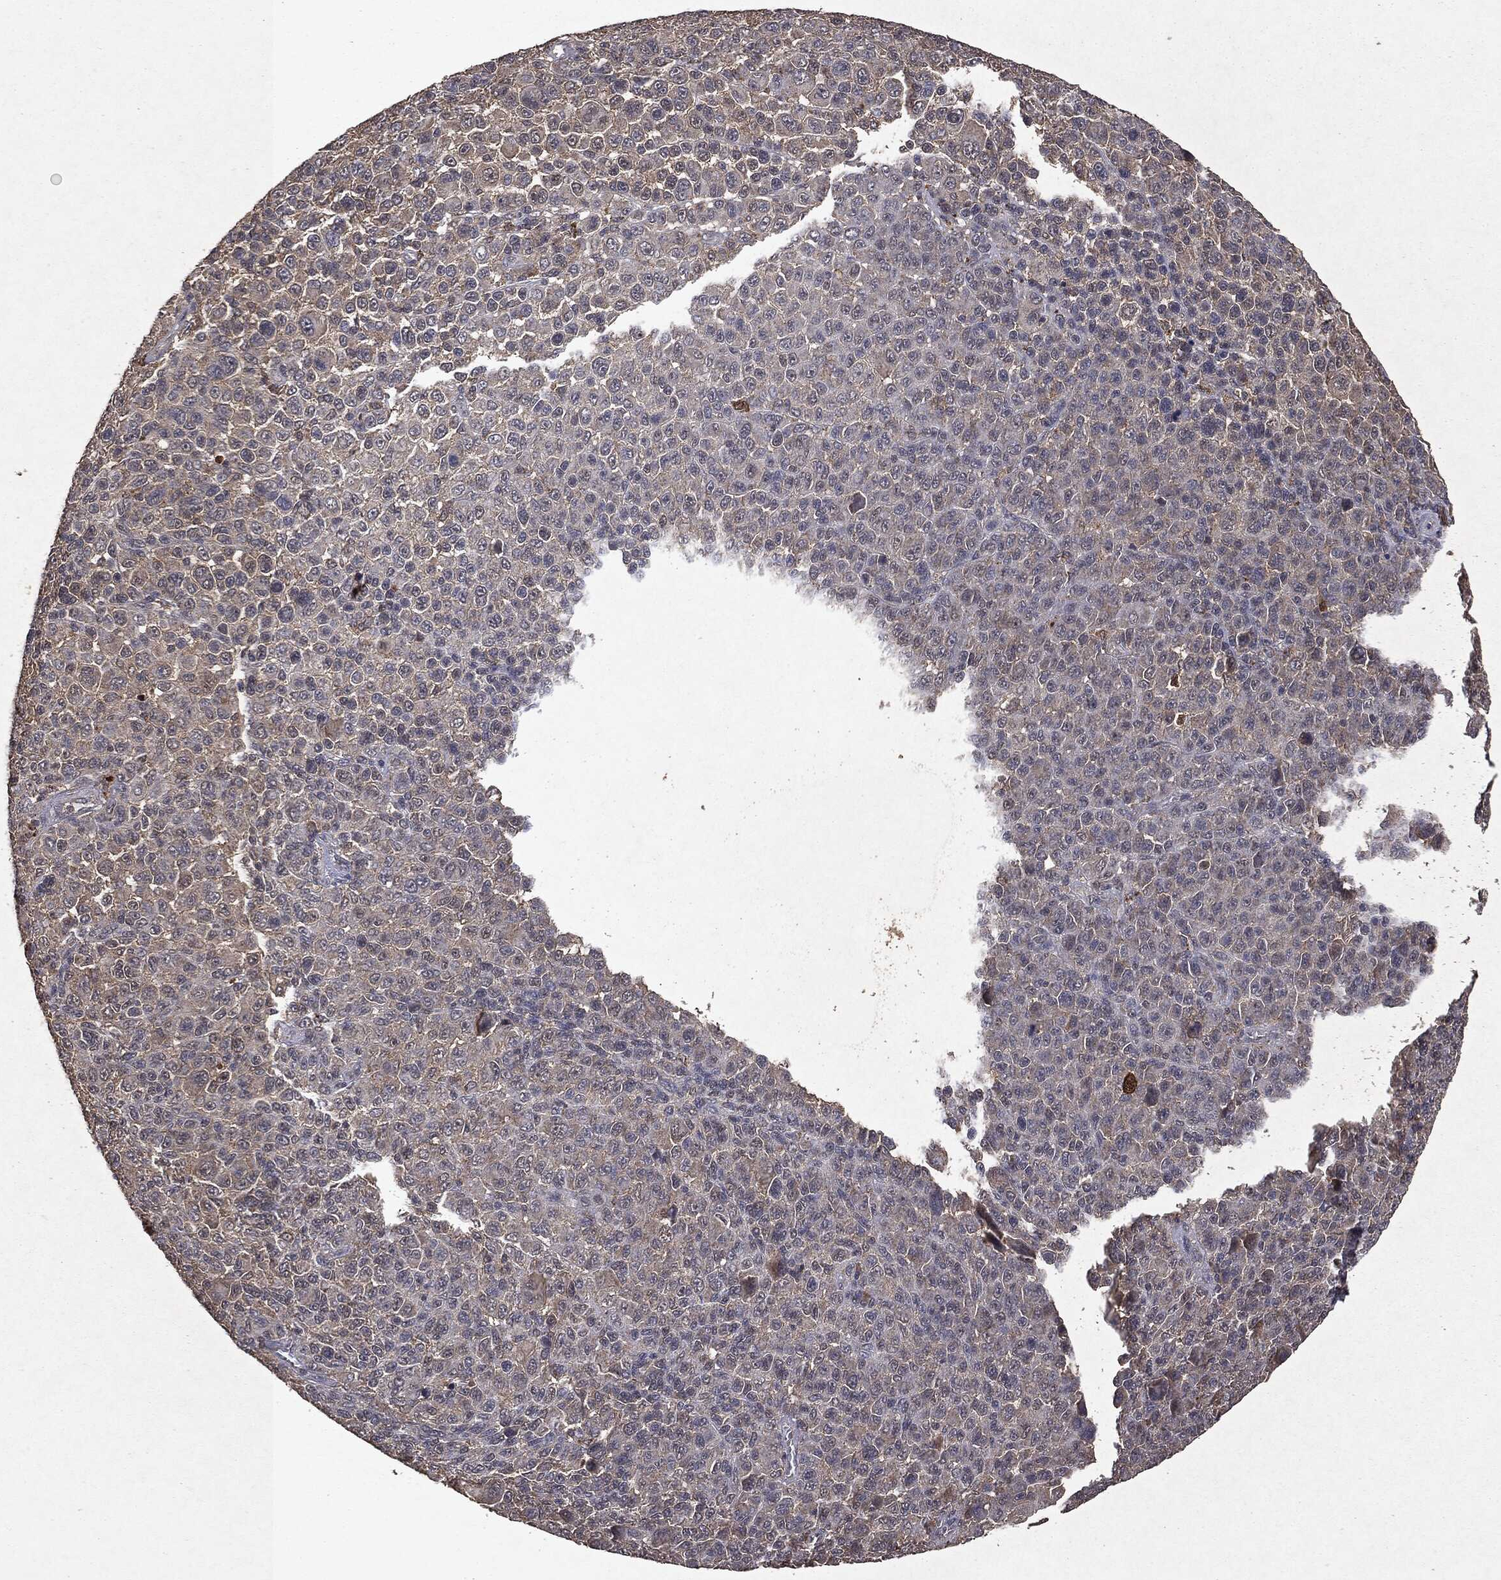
{"staining": {"intensity": "negative", "quantity": "none", "location": "none"}, "tissue": "melanoma", "cell_type": "Tumor cells", "image_type": "cancer", "snomed": [{"axis": "morphology", "description": "Malignant melanoma, NOS"}, {"axis": "topography", "description": "Skin"}], "caption": "Immunohistochemistry photomicrograph of neoplastic tissue: melanoma stained with DAB displays no significant protein staining in tumor cells. (DAB immunohistochemistry with hematoxylin counter stain).", "gene": "MTOR", "patient": {"sex": "female", "age": 57}}